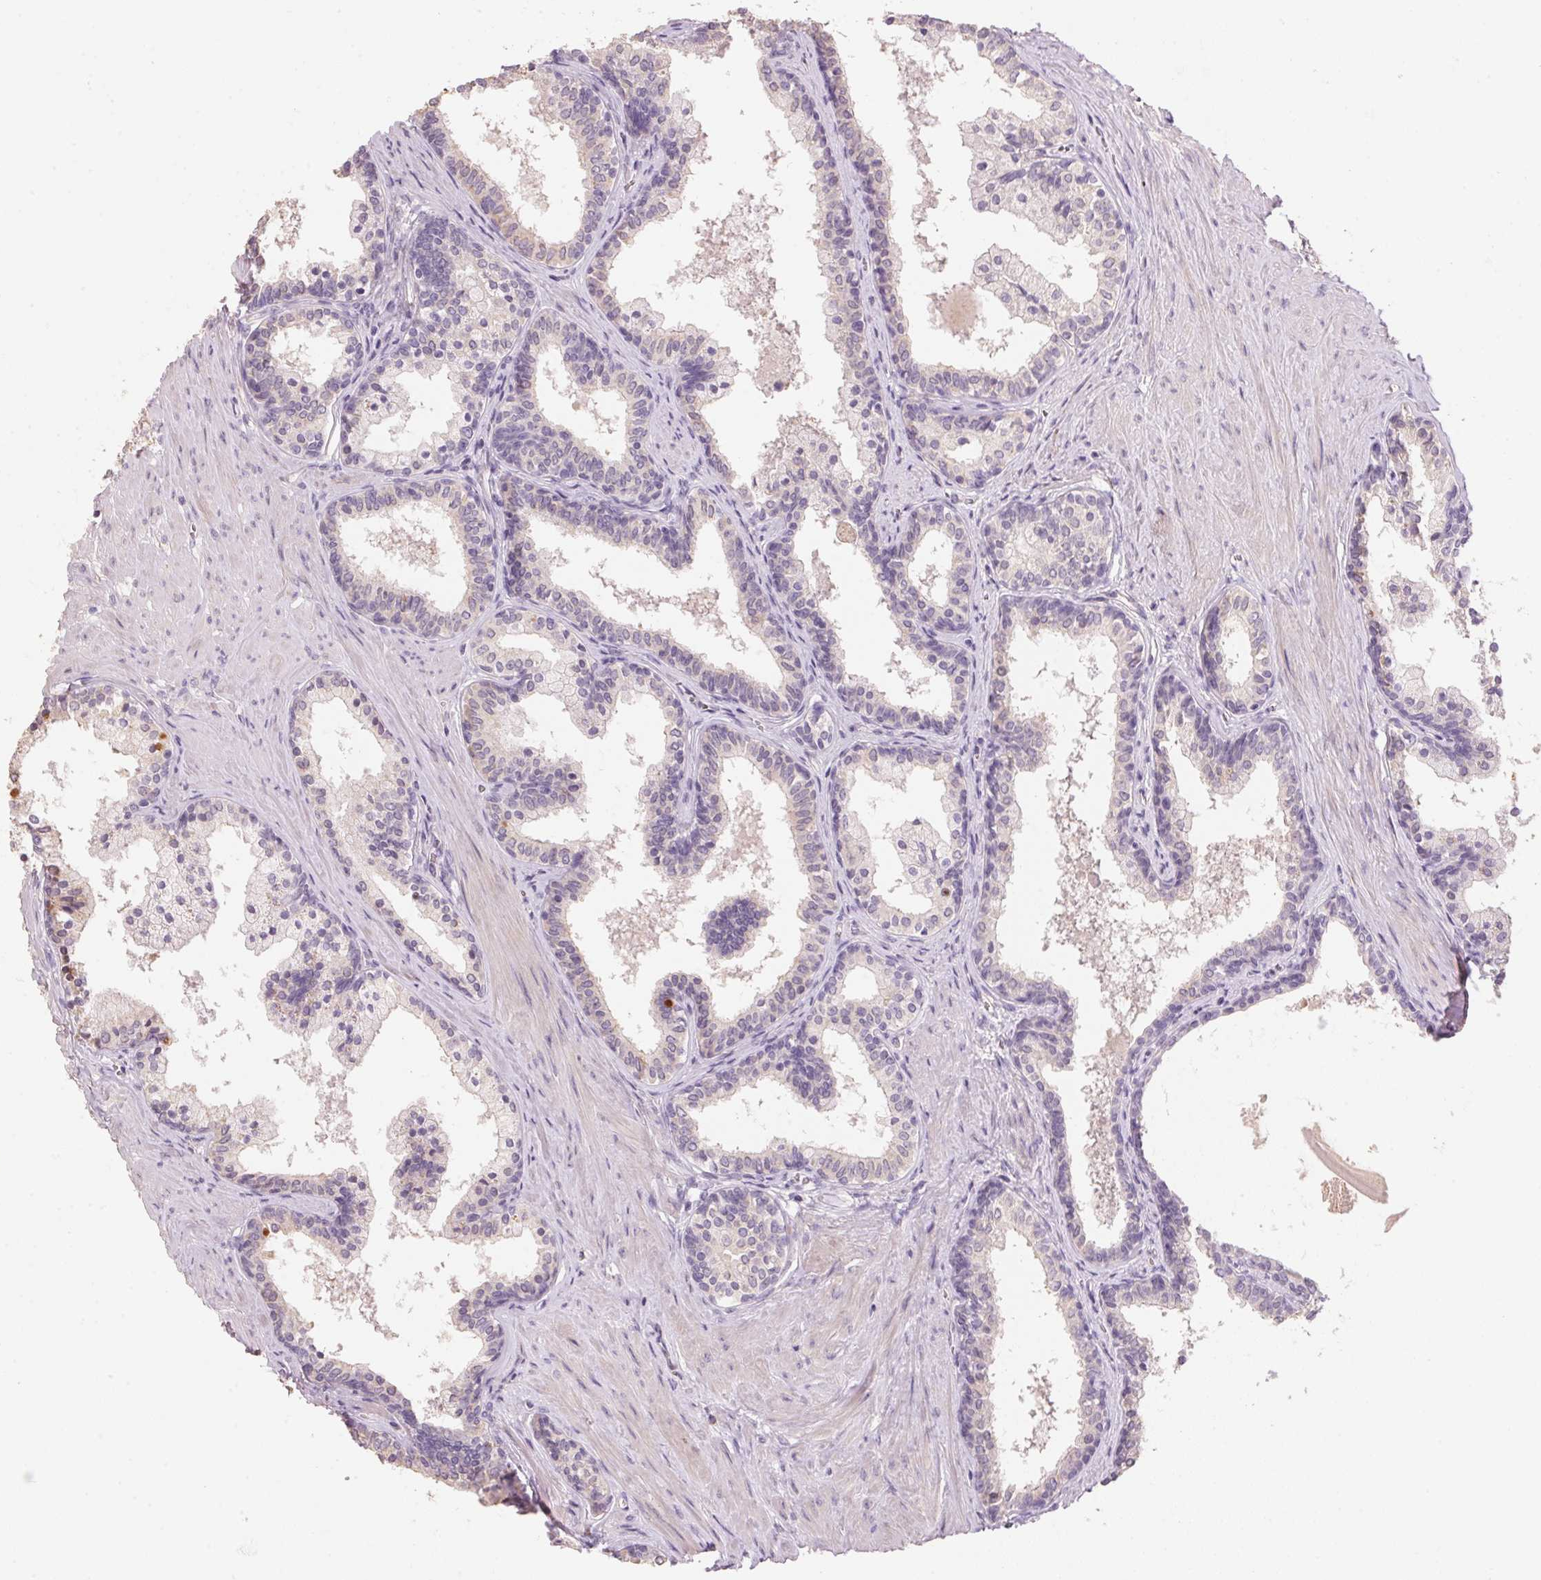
{"staining": {"intensity": "negative", "quantity": "none", "location": "none"}, "tissue": "prostate", "cell_type": "Glandular cells", "image_type": "normal", "snomed": [{"axis": "morphology", "description": "Normal tissue, NOS"}, {"axis": "topography", "description": "Prostate"}], "caption": "Immunohistochemistry histopathology image of unremarkable prostate: human prostate stained with DAB exhibits no significant protein staining in glandular cells.", "gene": "LYZL6", "patient": {"sex": "male", "age": 61}}